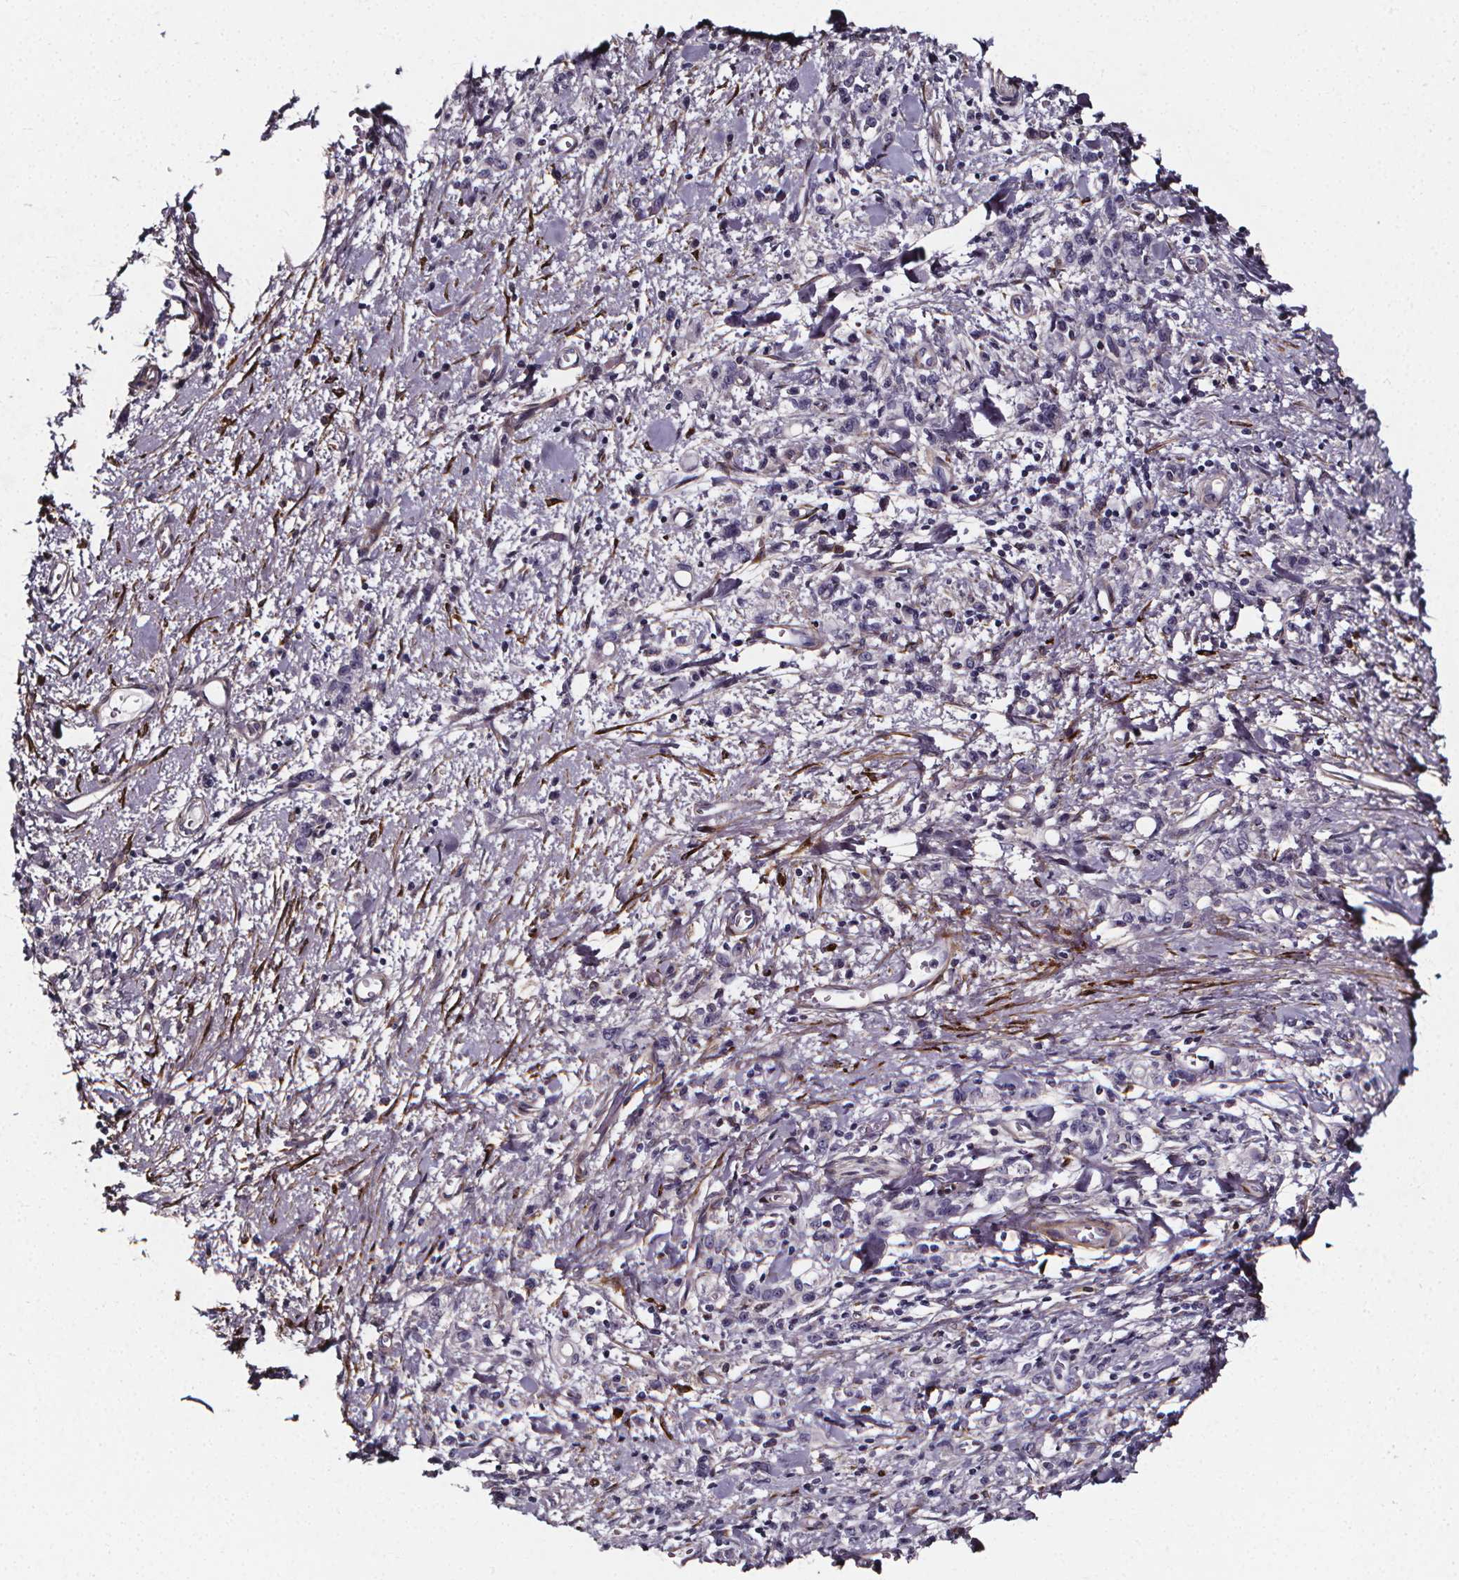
{"staining": {"intensity": "negative", "quantity": "none", "location": "none"}, "tissue": "stomach cancer", "cell_type": "Tumor cells", "image_type": "cancer", "snomed": [{"axis": "morphology", "description": "Adenocarcinoma, NOS"}, {"axis": "topography", "description": "Stomach"}], "caption": "Protein analysis of stomach adenocarcinoma shows no significant positivity in tumor cells.", "gene": "AEBP1", "patient": {"sex": "male", "age": 77}}